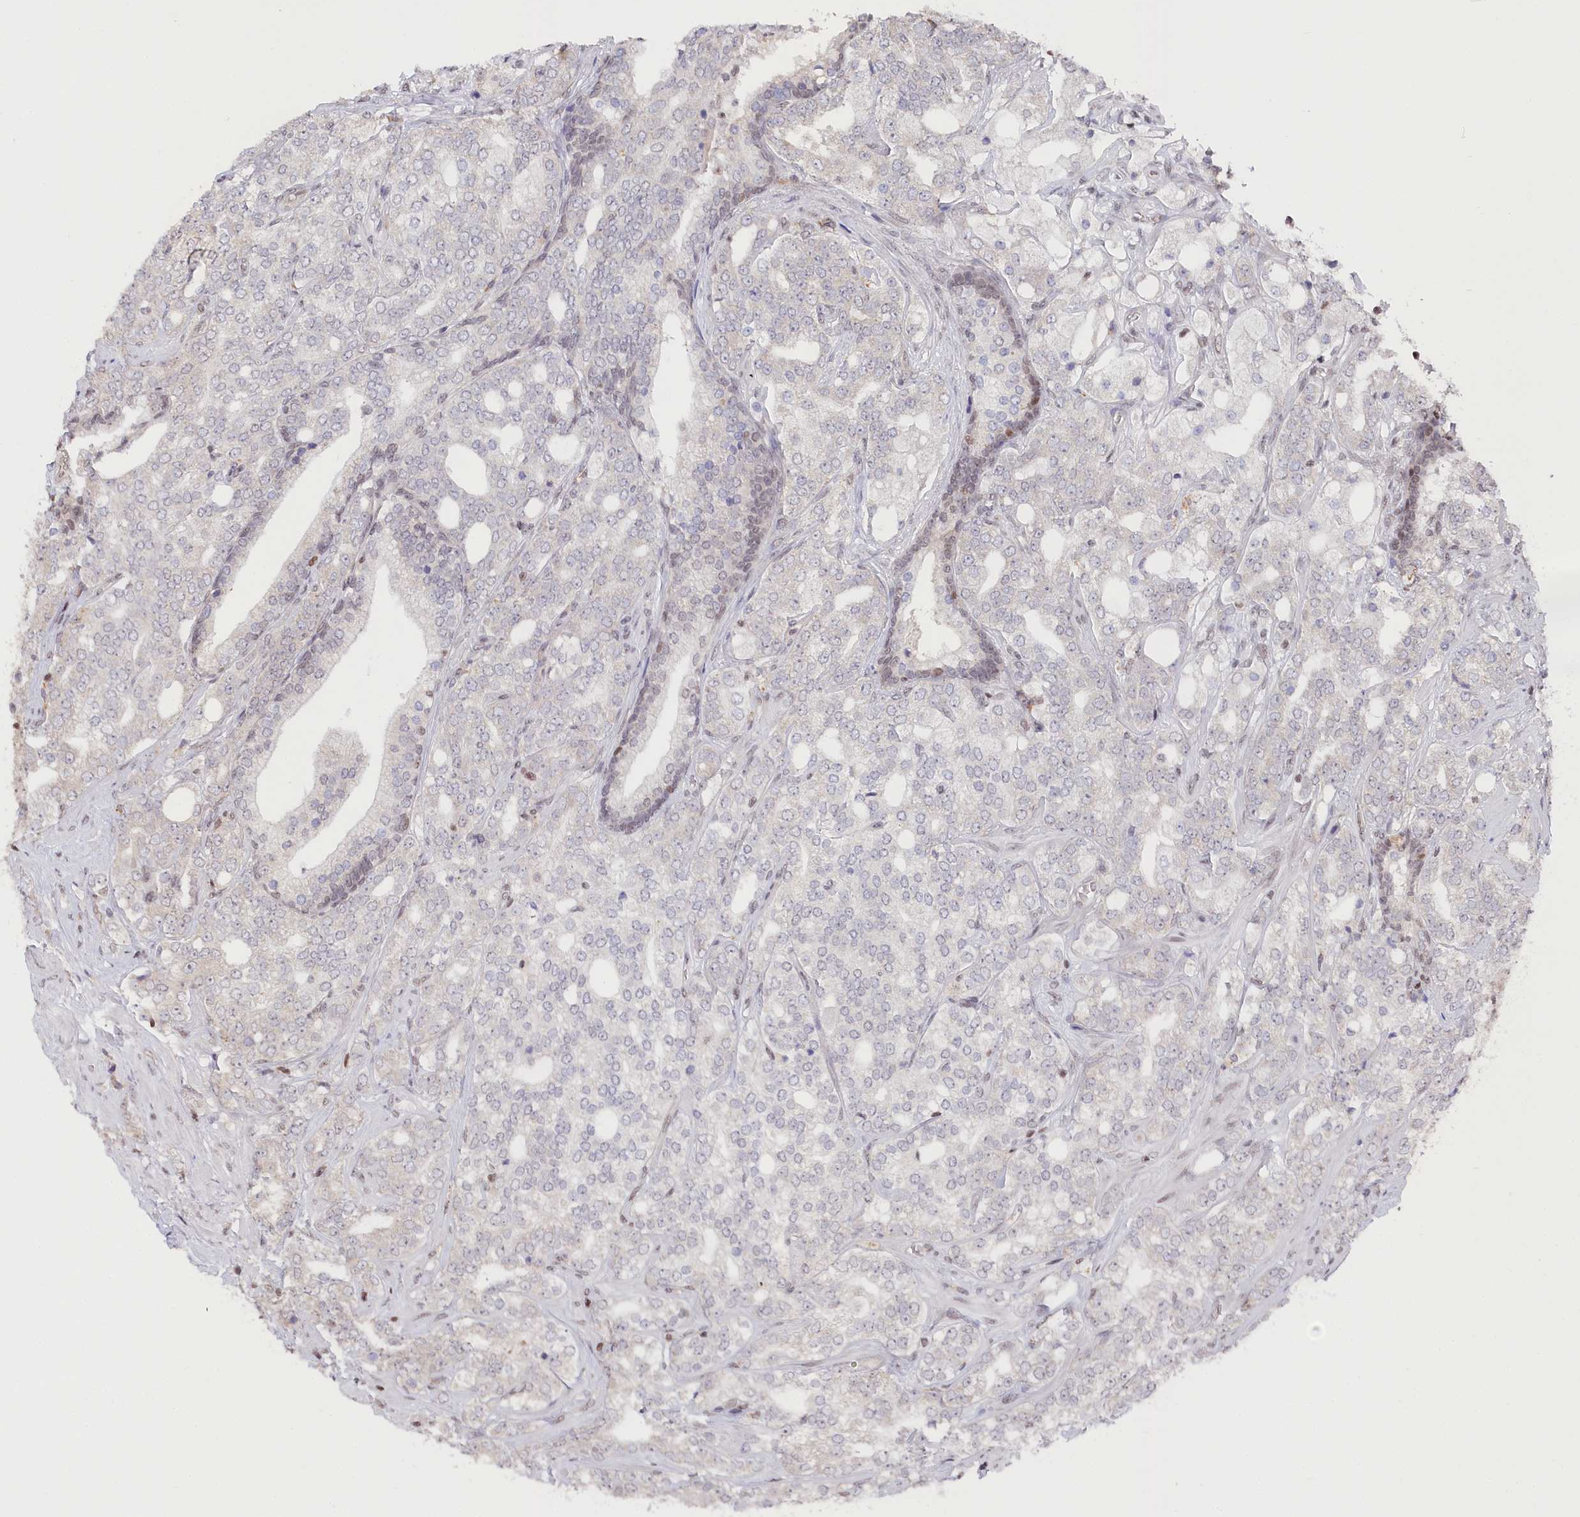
{"staining": {"intensity": "negative", "quantity": "none", "location": "none"}, "tissue": "prostate cancer", "cell_type": "Tumor cells", "image_type": "cancer", "snomed": [{"axis": "morphology", "description": "Adenocarcinoma, High grade"}, {"axis": "topography", "description": "Prostate"}], "caption": "Tumor cells are negative for brown protein staining in prostate cancer (high-grade adenocarcinoma).", "gene": "CGGBP1", "patient": {"sex": "male", "age": 64}}